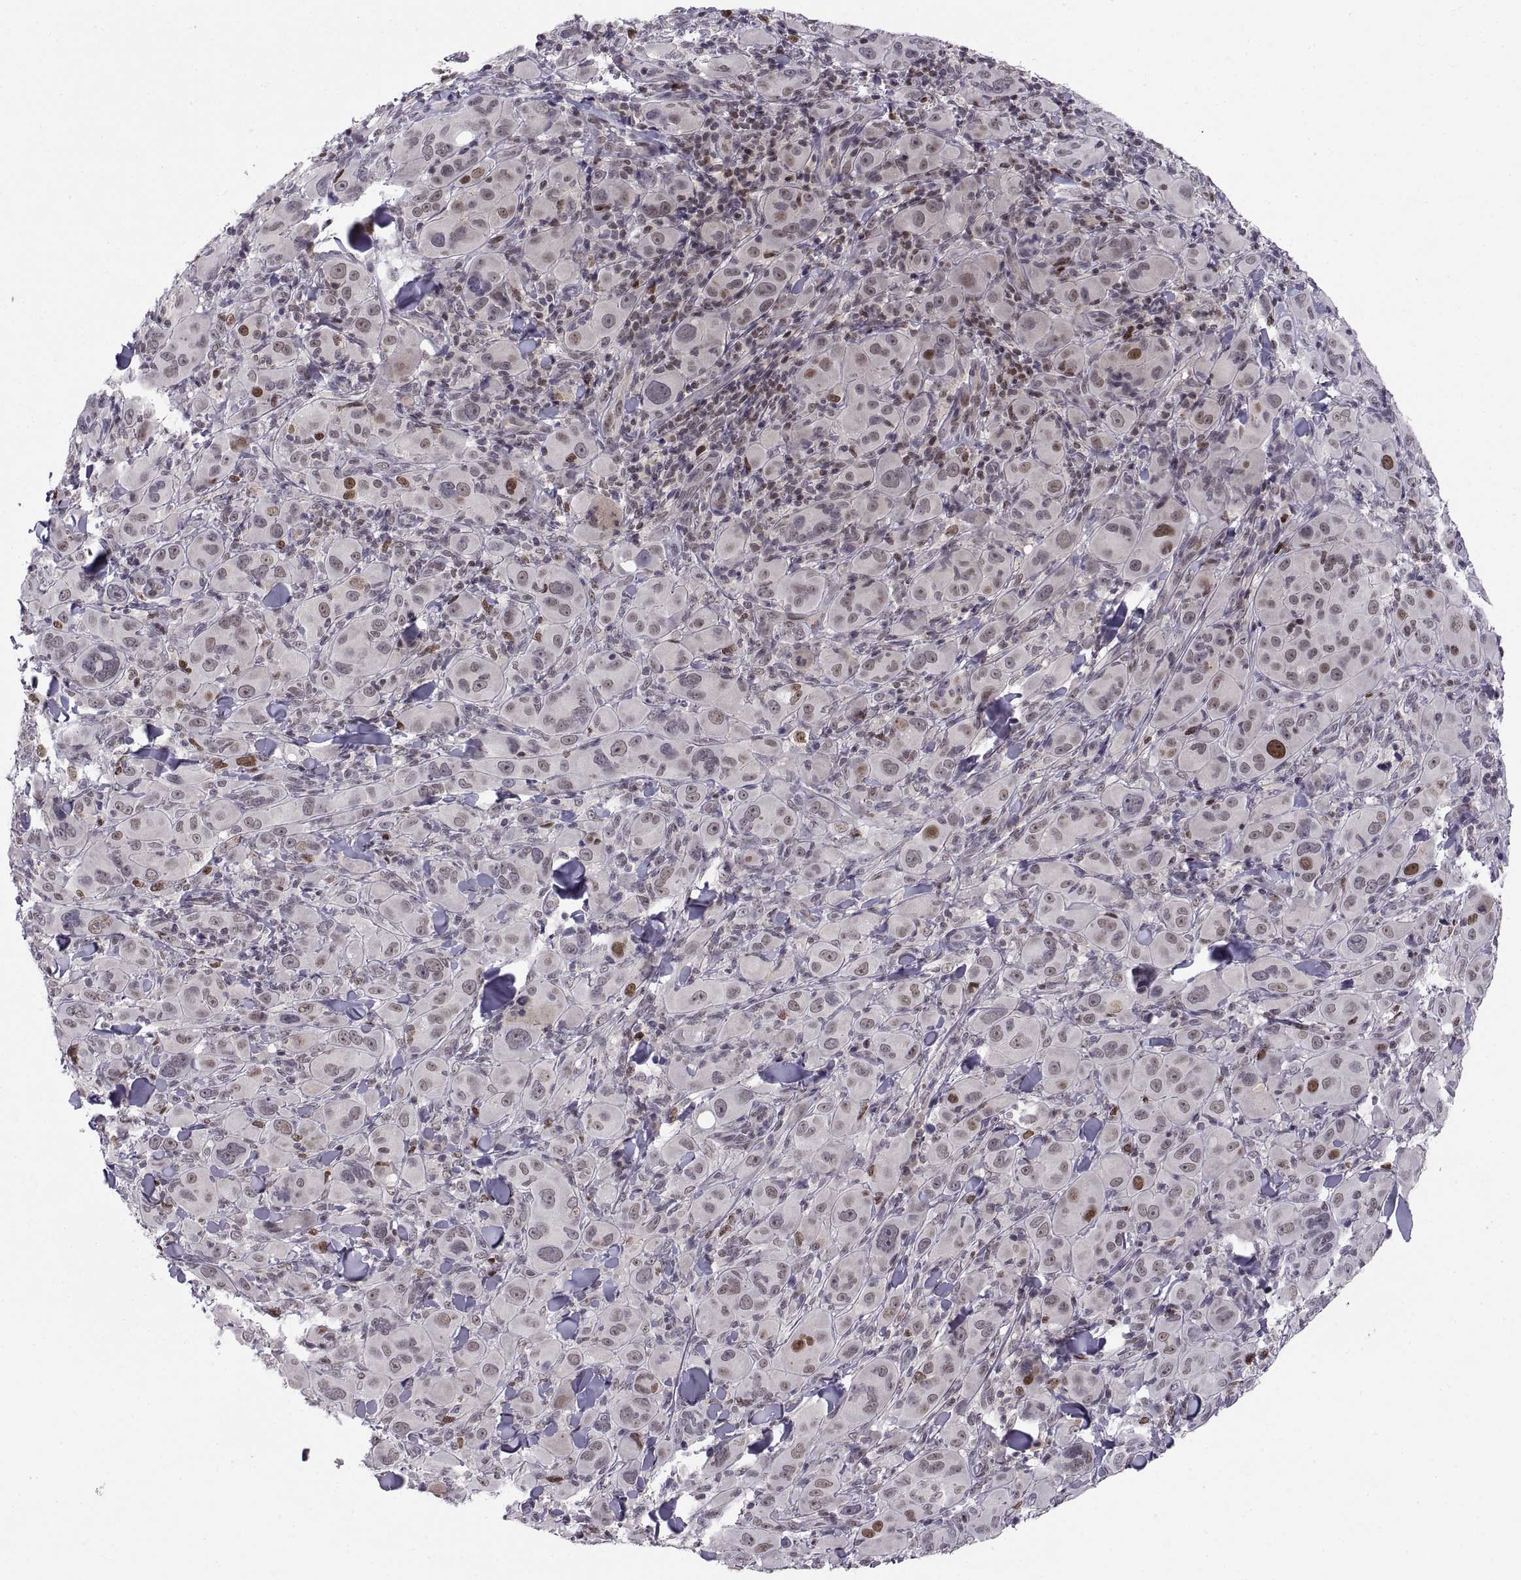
{"staining": {"intensity": "moderate", "quantity": "<25%", "location": "nuclear"}, "tissue": "melanoma", "cell_type": "Tumor cells", "image_type": "cancer", "snomed": [{"axis": "morphology", "description": "Malignant melanoma, NOS"}, {"axis": "topography", "description": "Skin"}], "caption": "Immunohistochemical staining of human melanoma exhibits low levels of moderate nuclear positivity in approximately <25% of tumor cells. Nuclei are stained in blue.", "gene": "CHFR", "patient": {"sex": "female", "age": 87}}